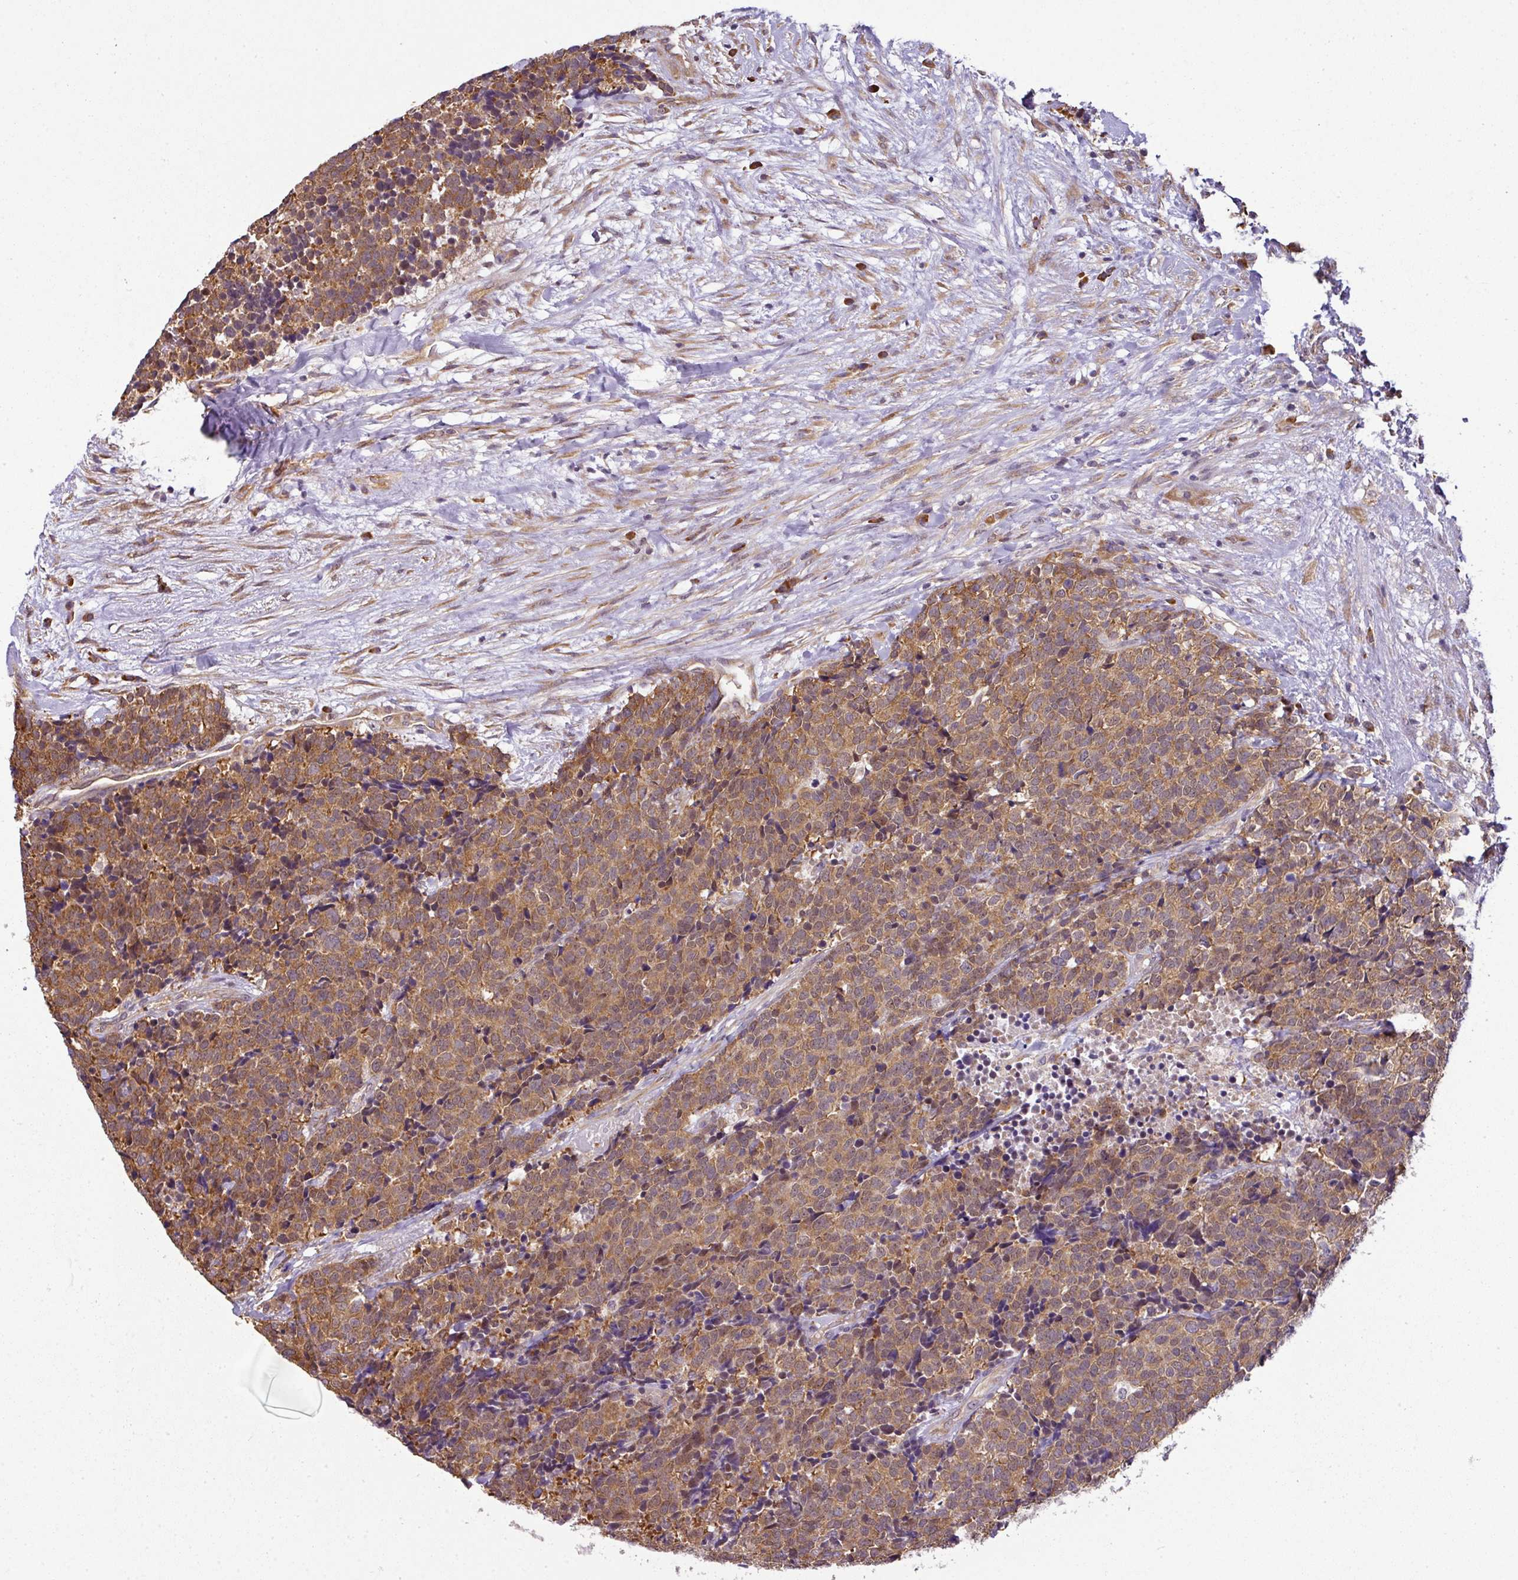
{"staining": {"intensity": "moderate", "quantity": ">75%", "location": "cytoplasmic/membranous"}, "tissue": "carcinoid", "cell_type": "Tumor cells", "image_type": "cancer", "snomed": [{"axis": "morphology", "description": "Carcinoid, malignant, NOS"}, {"axis": "topography", "description": "Skin"}], "caption": "About >75% of tumor cells in human carcinoid (malignant) reveal moderate cytoplasmic/membranous protein staining as visualized by brown immunohistochemical staining.", "gene": "RBM4B", "patient": {"sex": "female", "age": 79}}